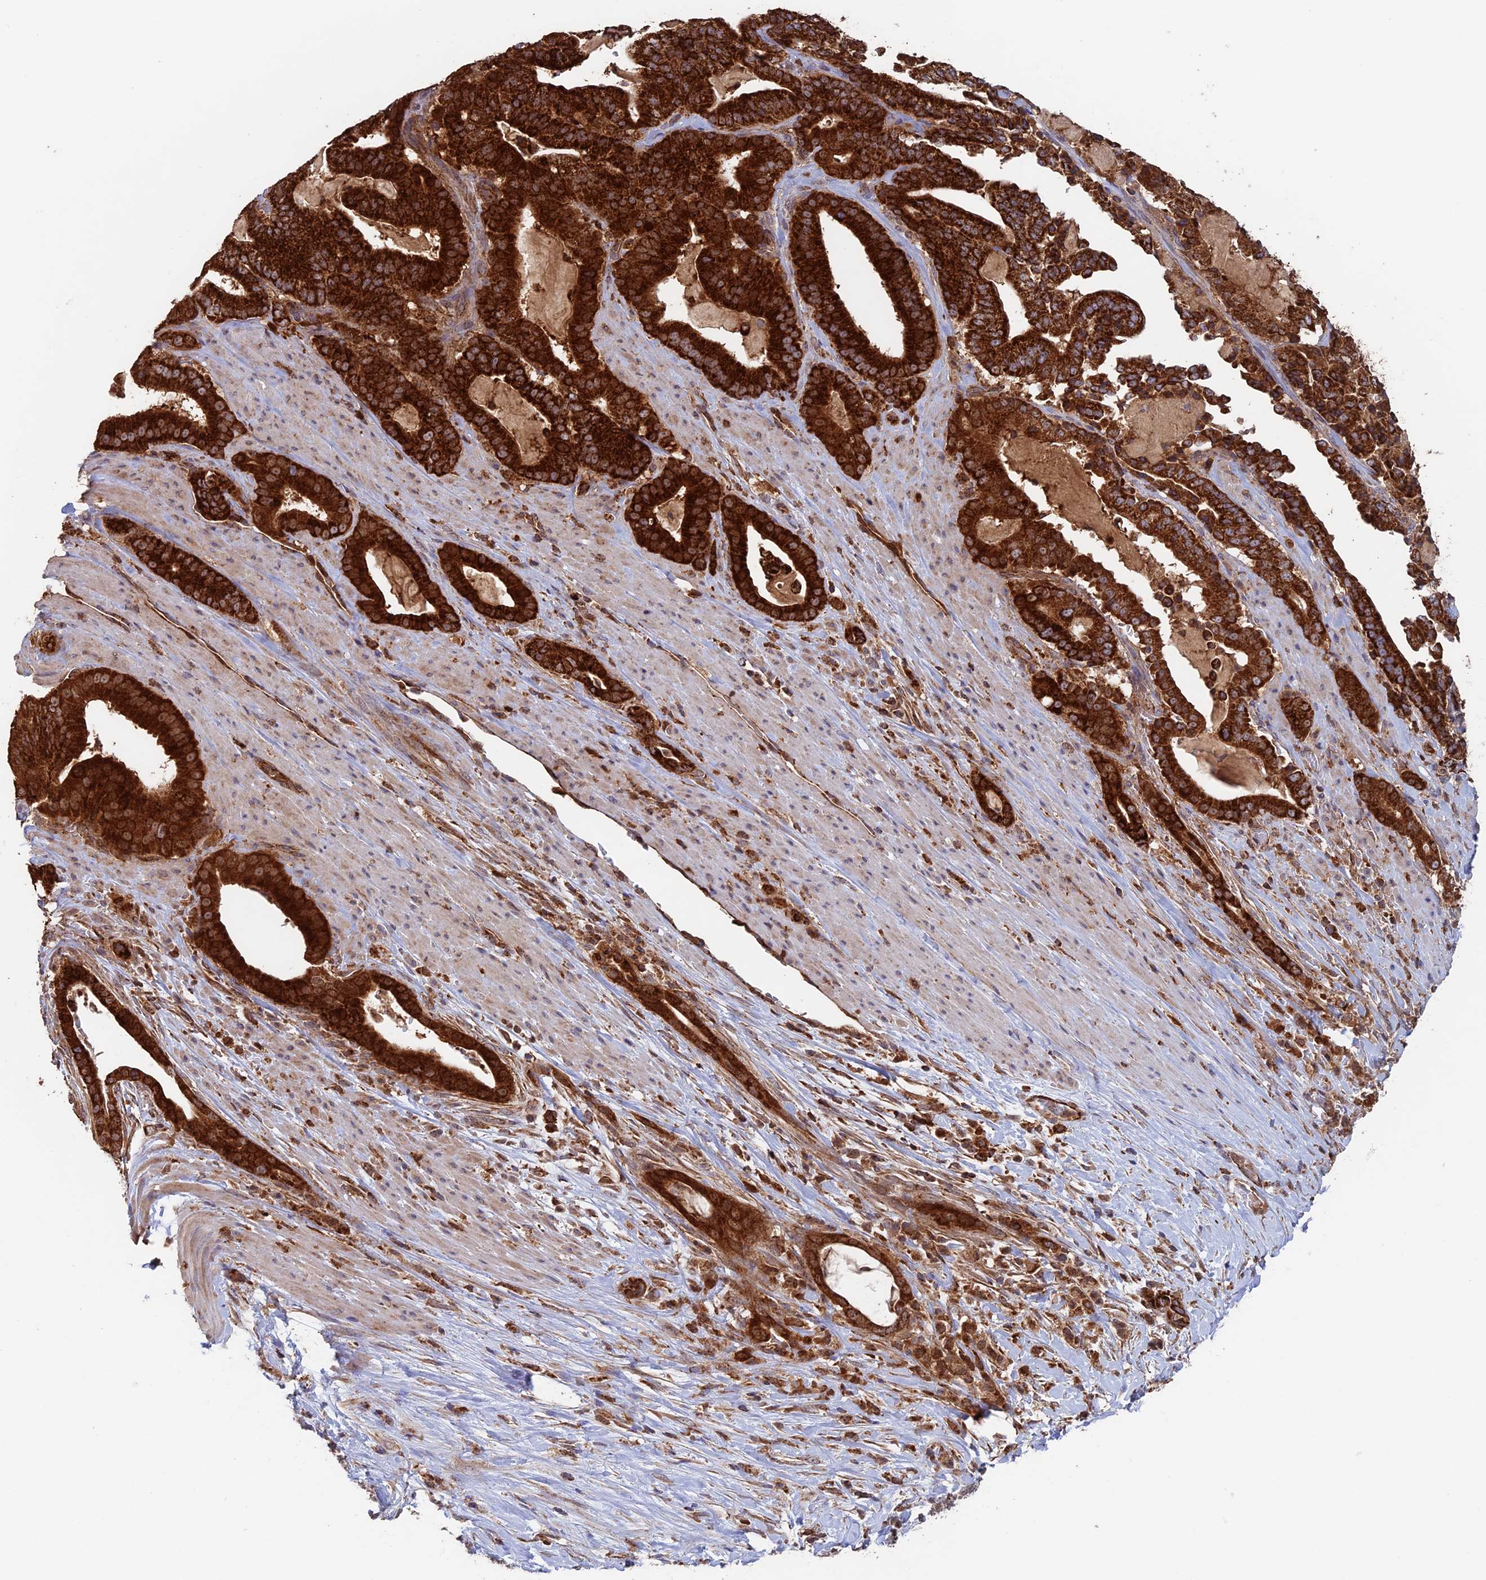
{"staining": {"intensity": "strong", "quantity": ">75%", "location": "cytoplasmic/membranous"}, "tissue": "pancreatic cancer", "cell_type": "Tumor cells", "image_type": "cancer", "snomed": [{"axis": "morphology", "description": "Adenocarcinoma, NOS"}, {"axis": "topography", "description": "Pancreas"}], "caption": "Tumor cells show high levels of strong cytoplasmic/membranous positivity in about >75% of cells in human pancreatic cancer (adenocarcinoma).", "gene": "DTYMK", "patient": {"sex": "male", "age": 63}}